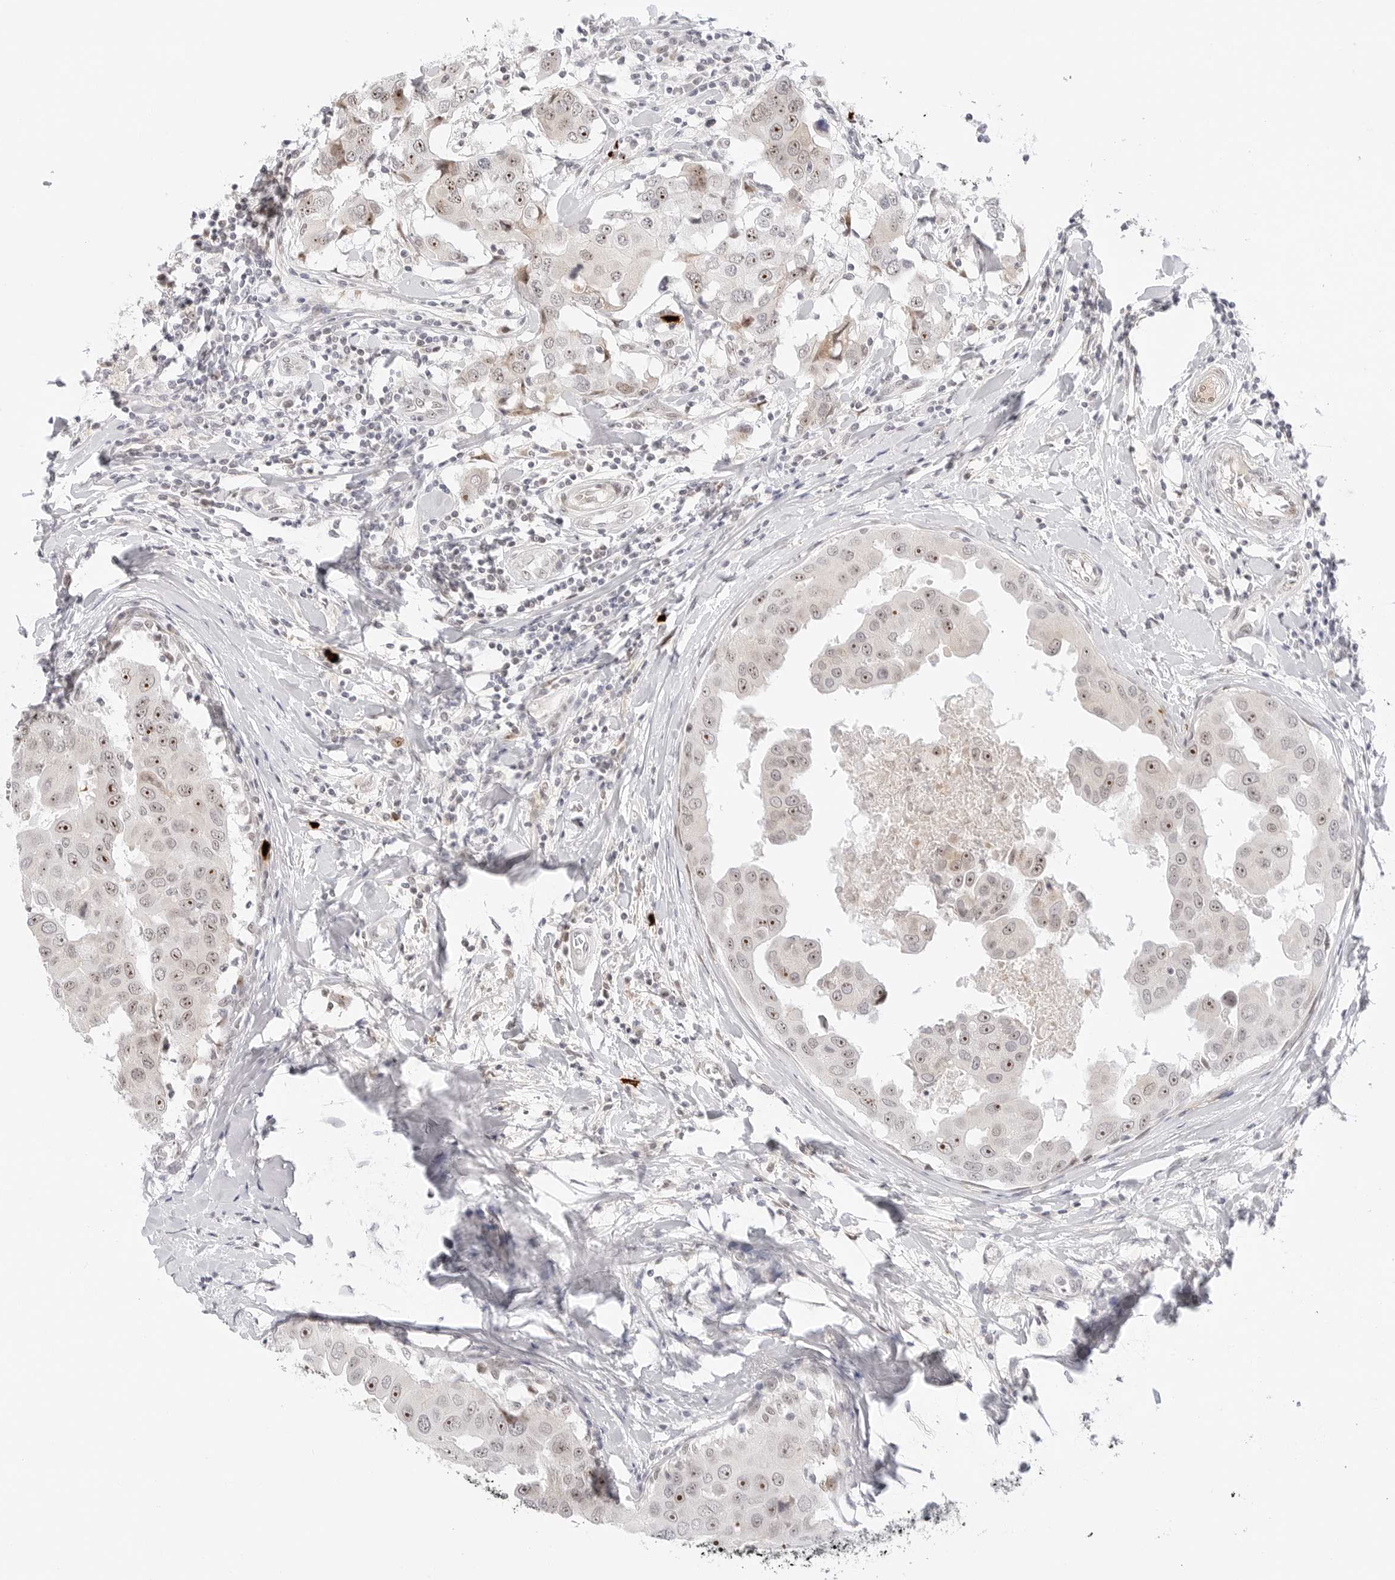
{"staining": {"intensity": "moderate", "quantity": "25%-75%", "location": "nuclear"}, "tissue": "breast cancer", "cell_type": "Tumor cells", "image_type": "cancer", "snomed": [{"axis": "morphology", "description": "Duct carcinoma"}, {"axis": "topography", "description": "Breast"}], "caption": "A histopathology image of breast intraductal carcinoma stained for a protein displays moderate nuclear brown staining in tumor cells. (Stains: DAB (3,3'-diaminobenzidine) in brown, nuclei in blue, Microscopy: brightfield microscopy at high magnification).", "gene": "HIPK3", "patient": {"sex": "female", "age": 27}}